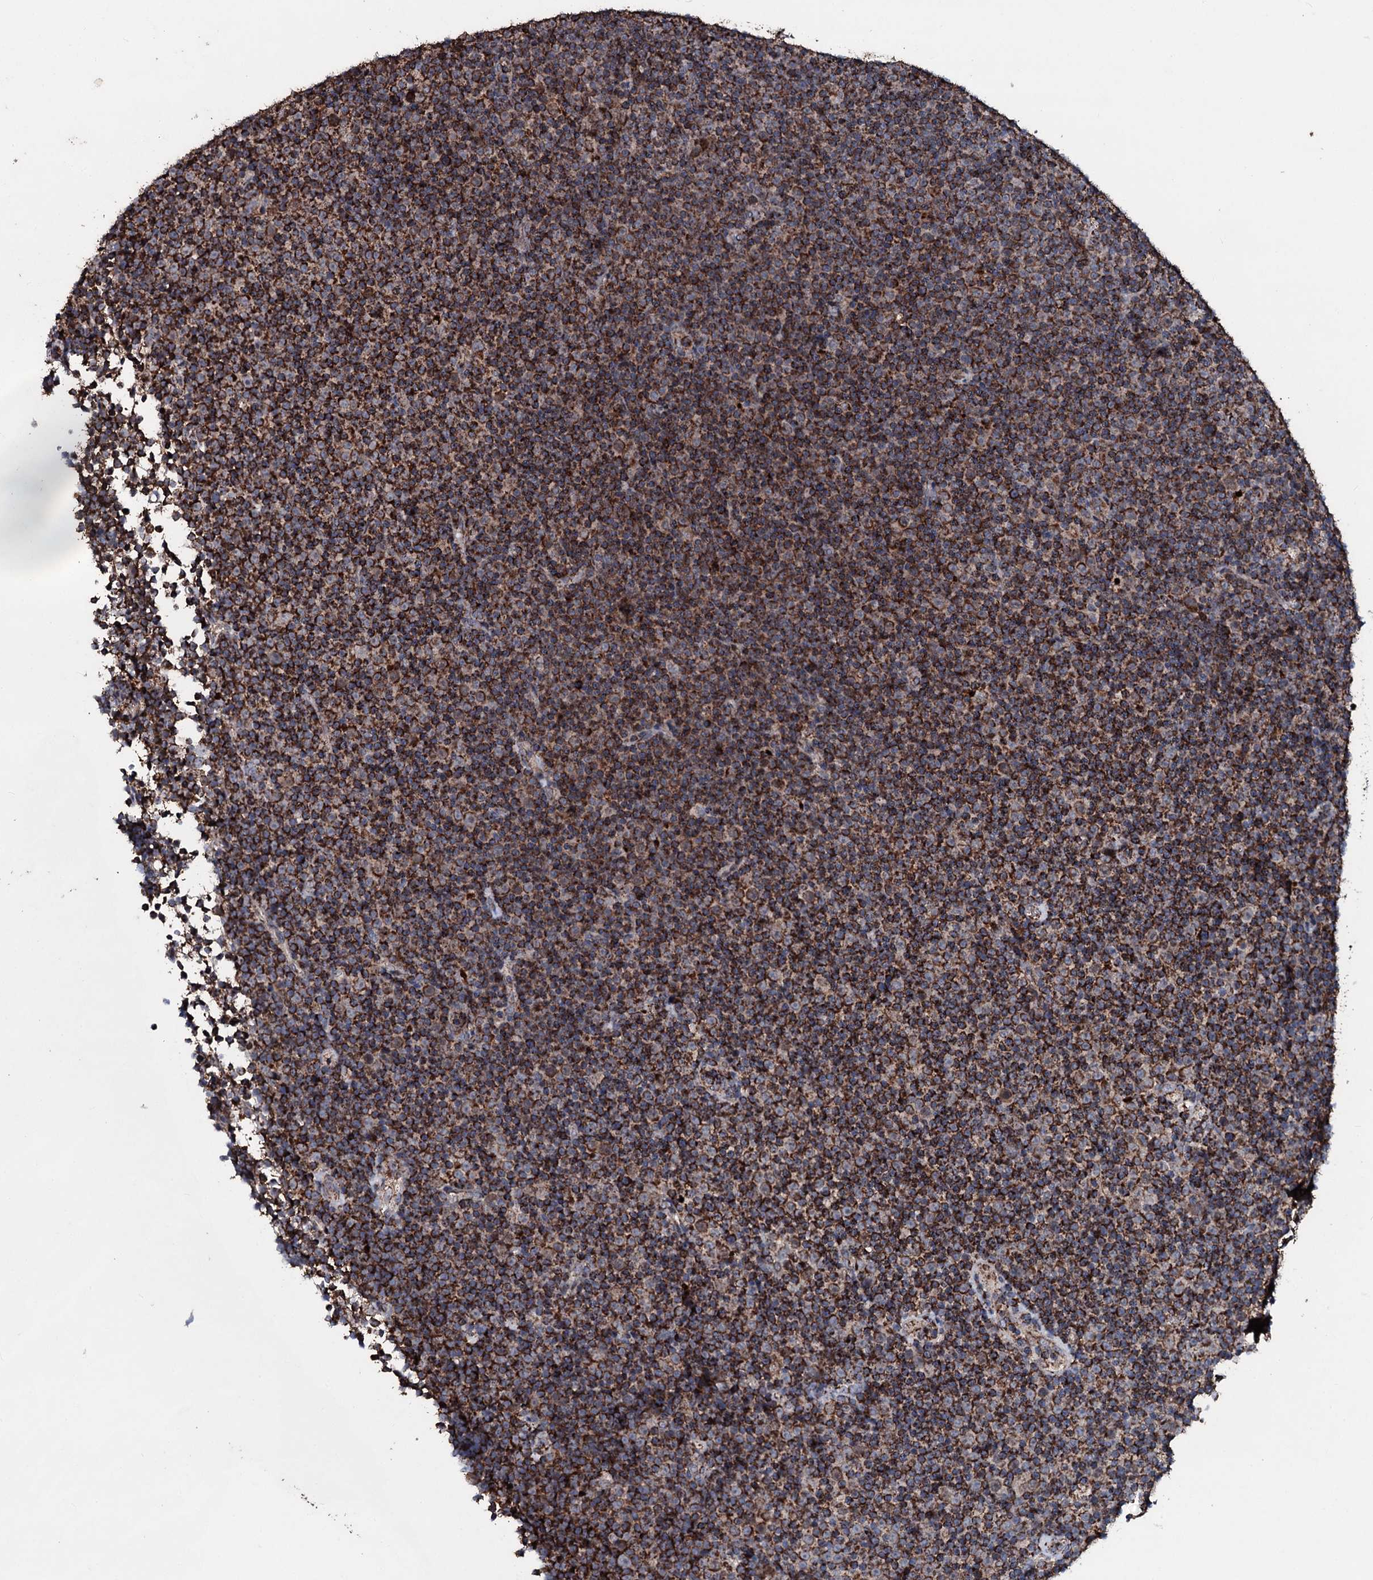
{"staining": {"intensity": "strong", "quantity": ">75%", "location": "cytoplasmic/membranous"}, "tissue": "lymphoma", "cell_type": "Tumor cells", "image_type": "cancer", "snomed": [{"axis": "morphology", "description": "Malignant lymphoma, non-Hodgkin's type, Low grade"}, {"axis": "topography", "description": "Lymph node"}], "caption": "Human lymphoma stained with a brown dye demonstrates strong cytoplasmic/membranous positive expression in approximately >75% of tumor cells.", "gene": "DYNC2I2", "patient": {"sex": "female", "age": 67}}